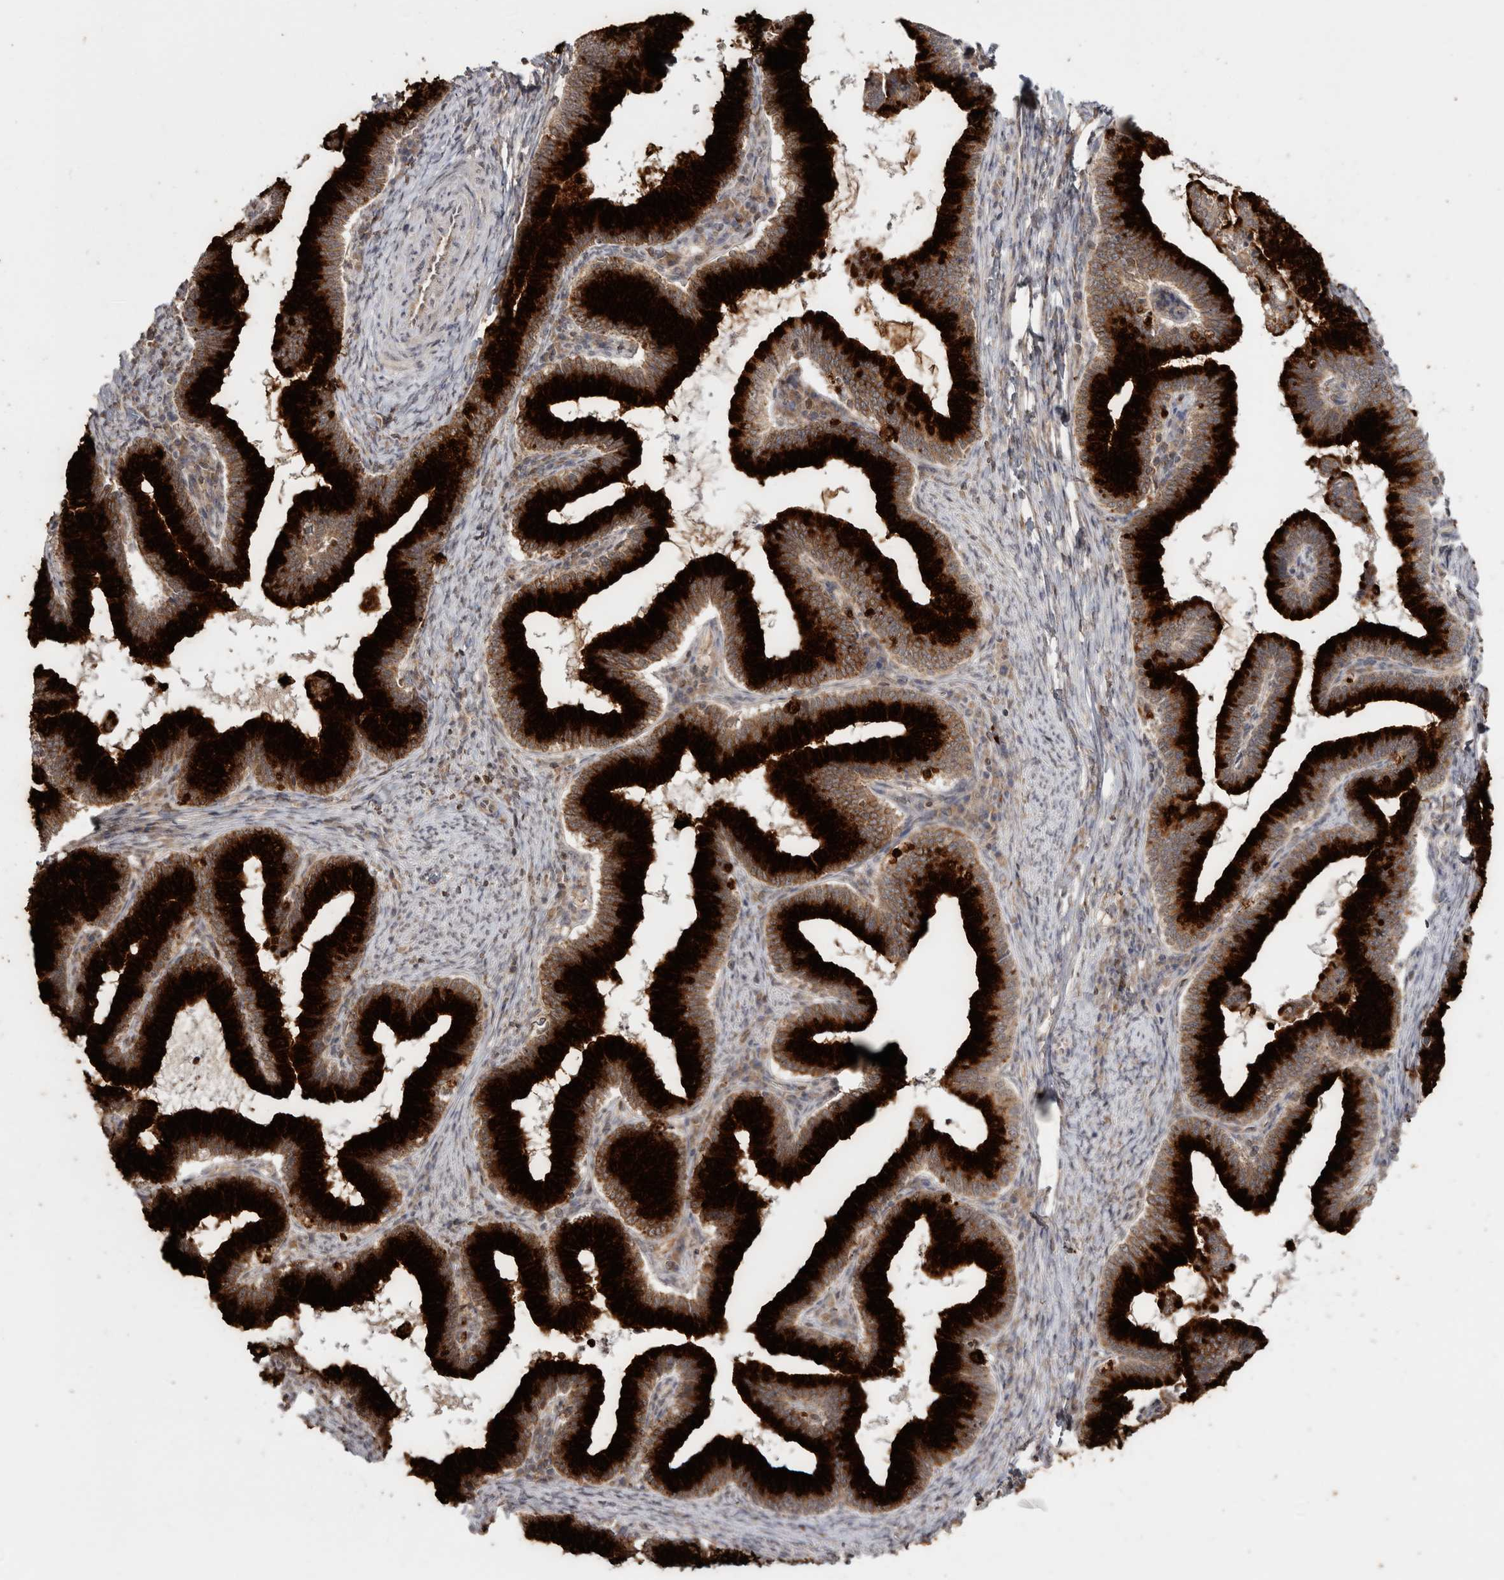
{"staining": {"intensity": "strong", "quantity": ">75%", "location": "cytoplasmic/membranous"}, "tissue": "cervical cancer", "cell_type": "Tumor cells", "image_type": "cancer", "snomed": [{"axis": "morphology", "description": "Adenocarcinoma, NOS"}, {"axis": "topography", "description": "Cervix"}], "caption": "Brown immunohistochemical staining in human cervical cancer exhibits strong cytoplasmic/membranous positivity in about >75% of tumor cells.", "gene": "HMOX2", "patient": {"sex": "female", "age": 36}}